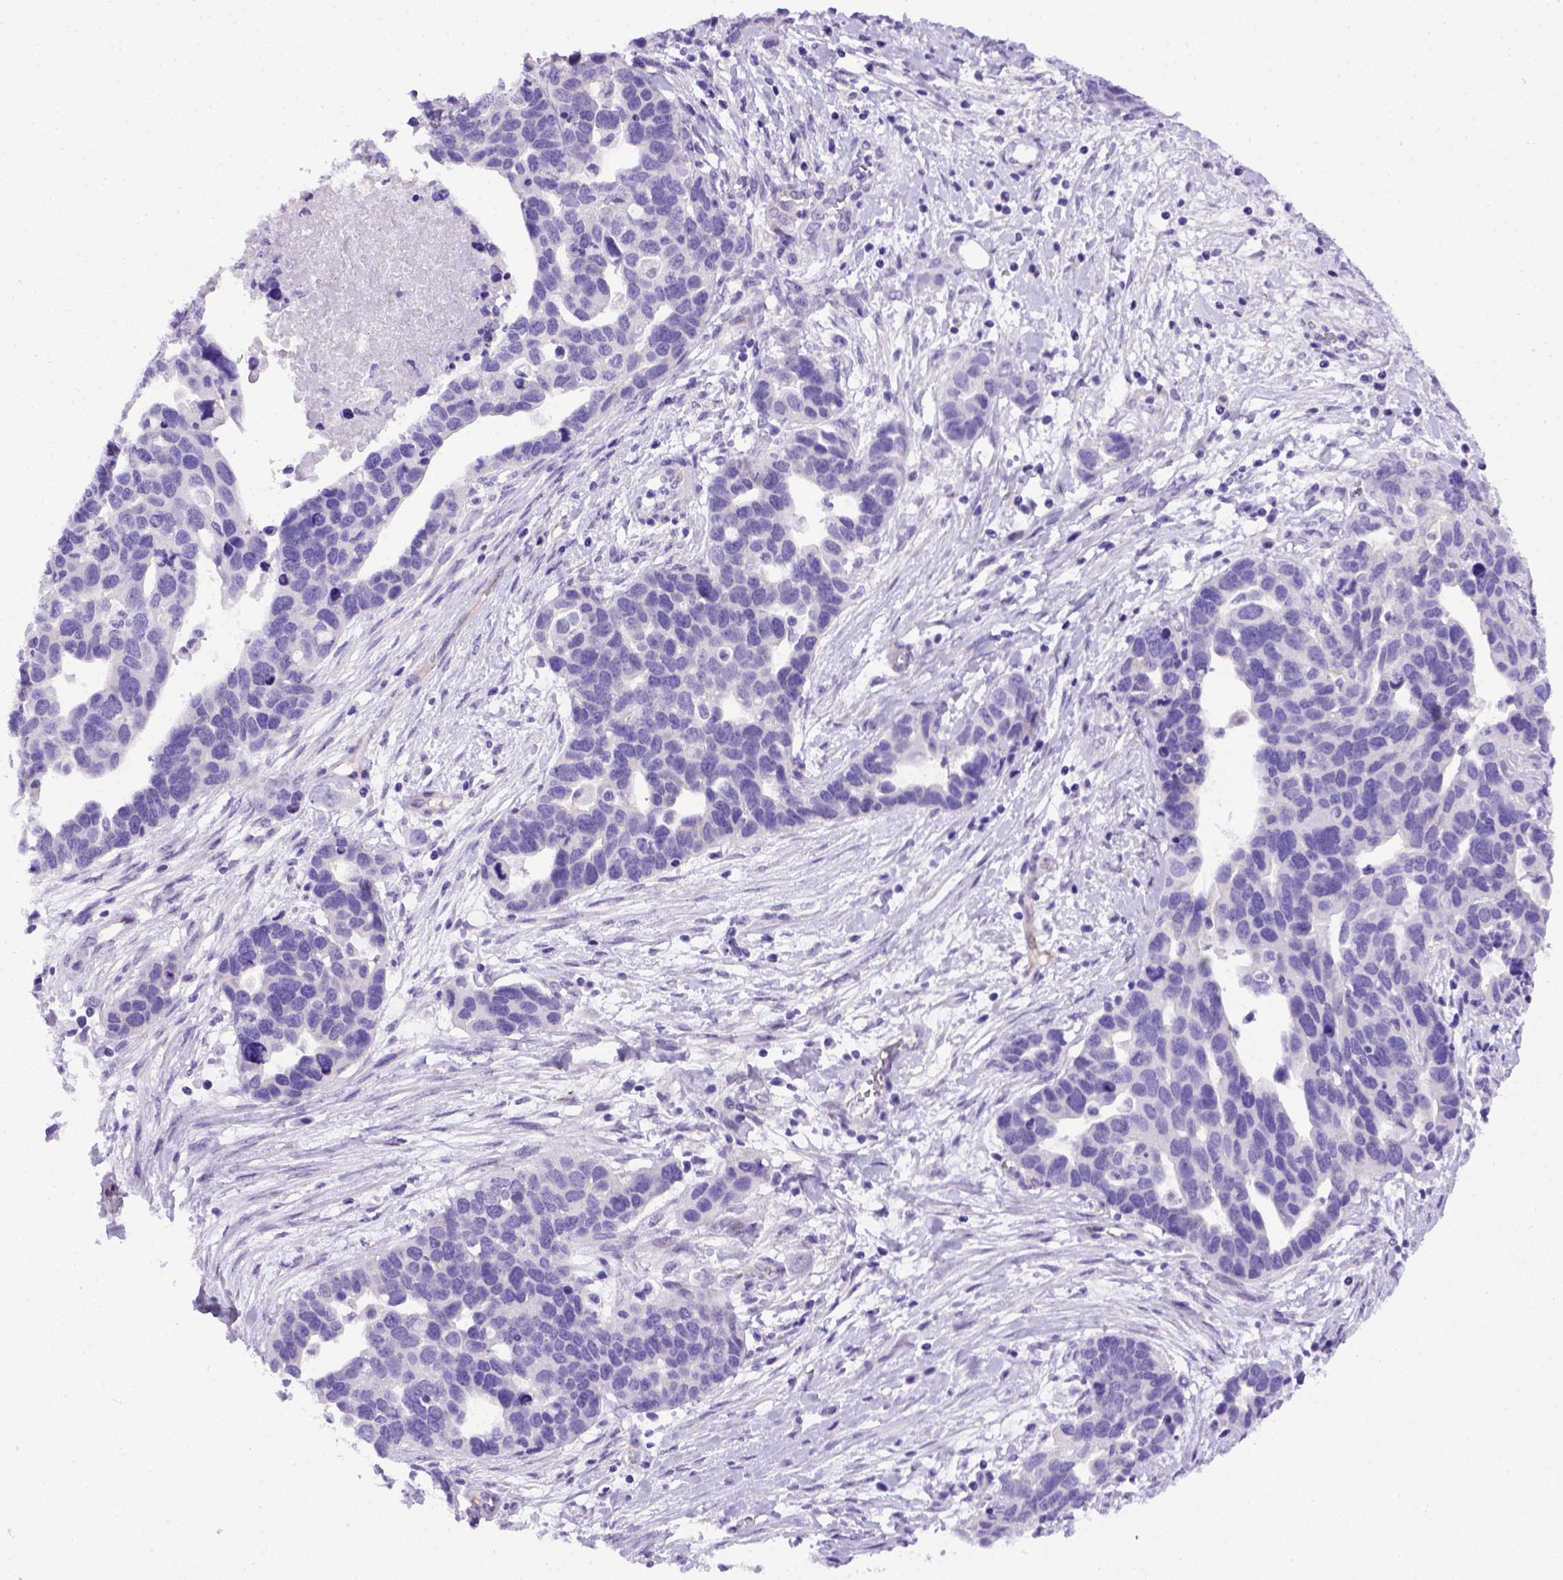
{"staining": {"intensity": "negative", "quantity": "none", "location": "none"}, "tissue": "ovarian cancer", "cell_type": "Tumor cells", "image_type": "cancer", "snomed": [{"axis": "morphology", "description": "Cystadenocarcinoma, serous, NOS"}, {"axis": "topography", "description": "Ovary"}], "caption": "Photomicrograph shows no significant protein expression in tumor cells of ovarian cancer (serous cystadenocarcinoma).", "gene": "ADAM12", "patient": {"sex": "female", "age": 54}}